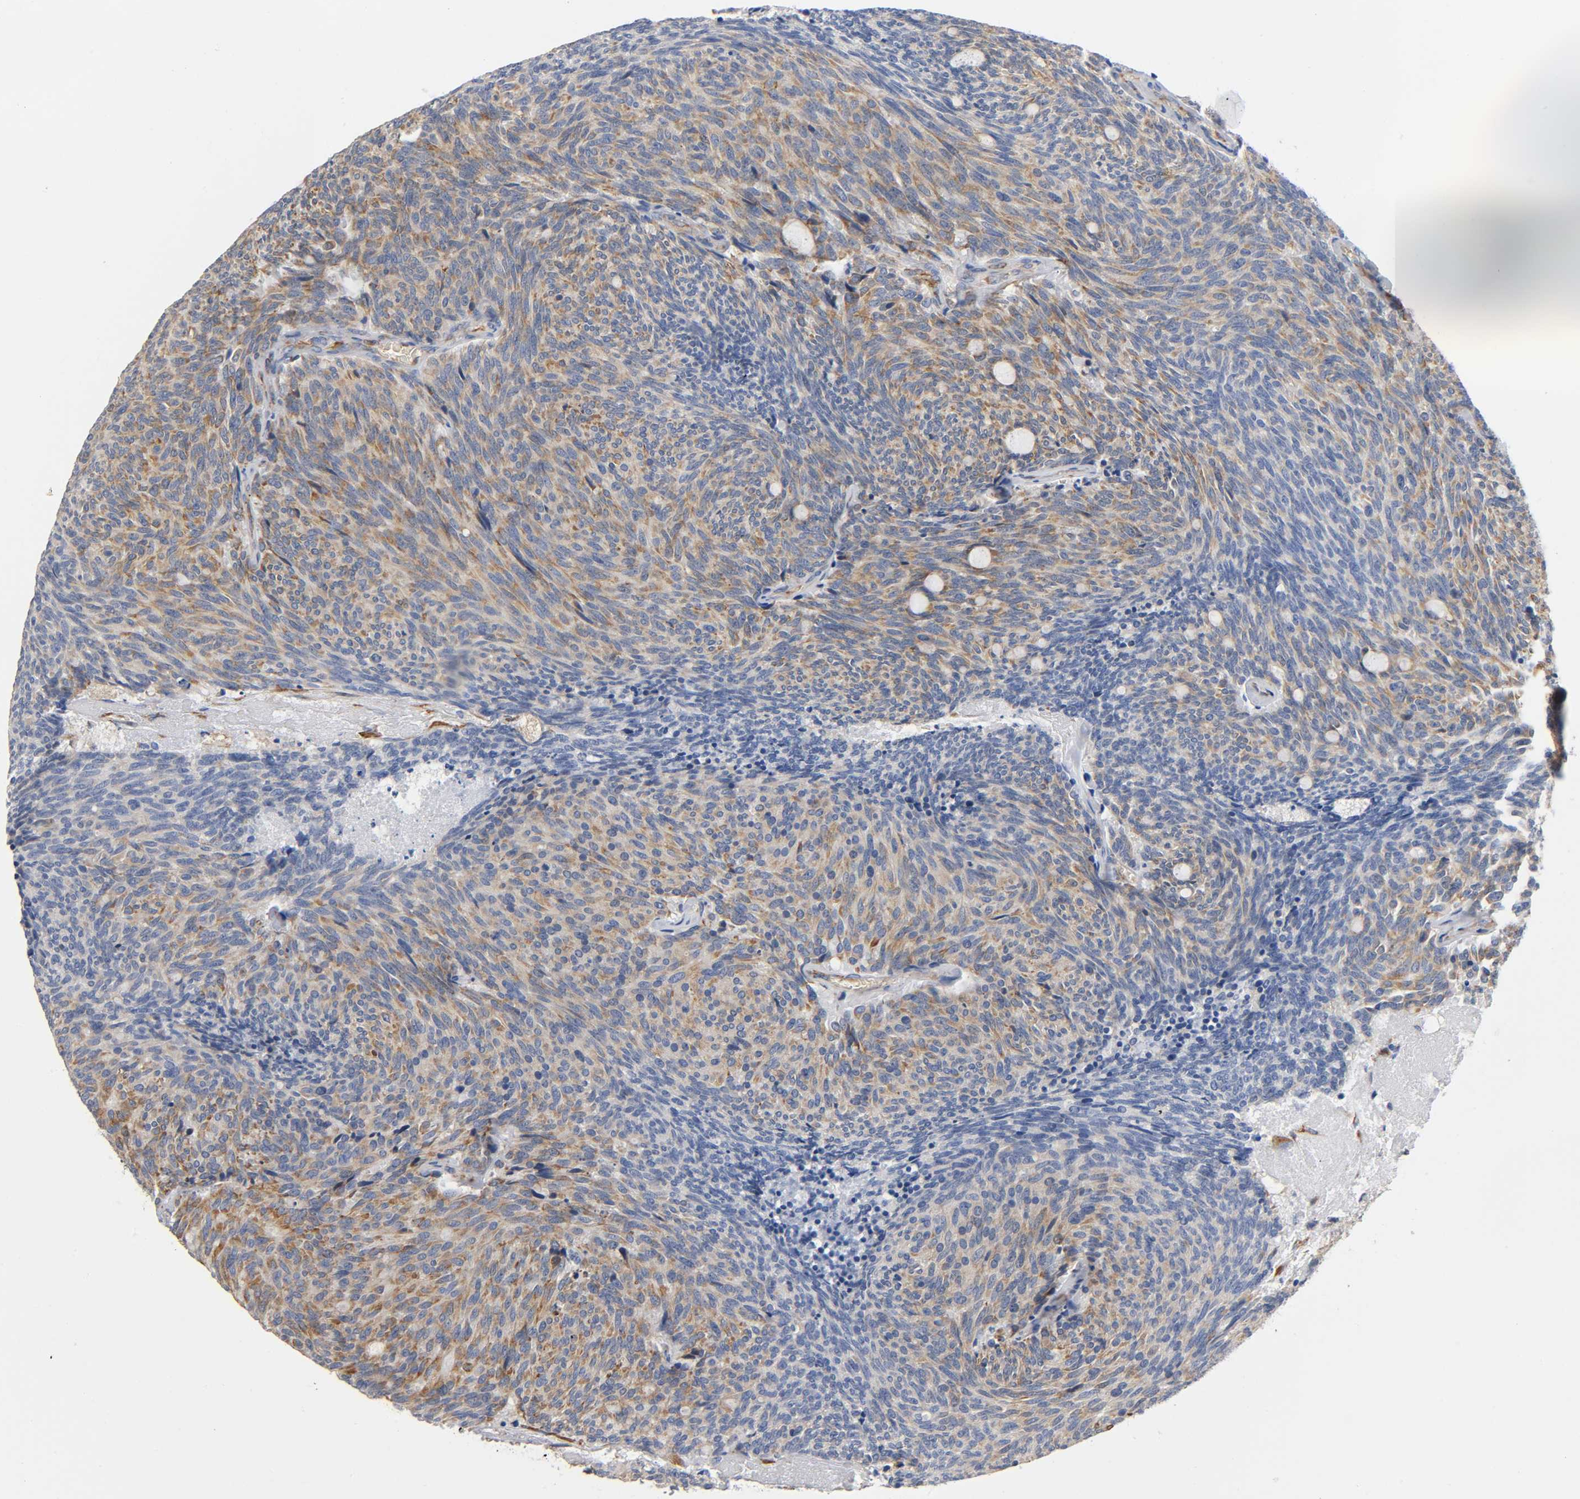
{"staining": {"intensity": "weak", "quantity": ">75%", "location": "cytoplasmic/membranous"}, "tissue": "carcinoid", "cell_type": "Tumor cells", "image_type": "cancer", "snomed": [{"axis": "morphology", "description": "Carcinoid, malignant, NOS"}, {"axis": "topography", "description": "Pancreas"}], "caption": "This histopathology image demonstrates immunohistochemistry (IHC) staining of human carcinoid, with low weak cytoplasmic/membranous positivity in approximately >75% of tumor cells.", "gene": "UCKL1", "patient": {"sex": "female", "age": 54}}